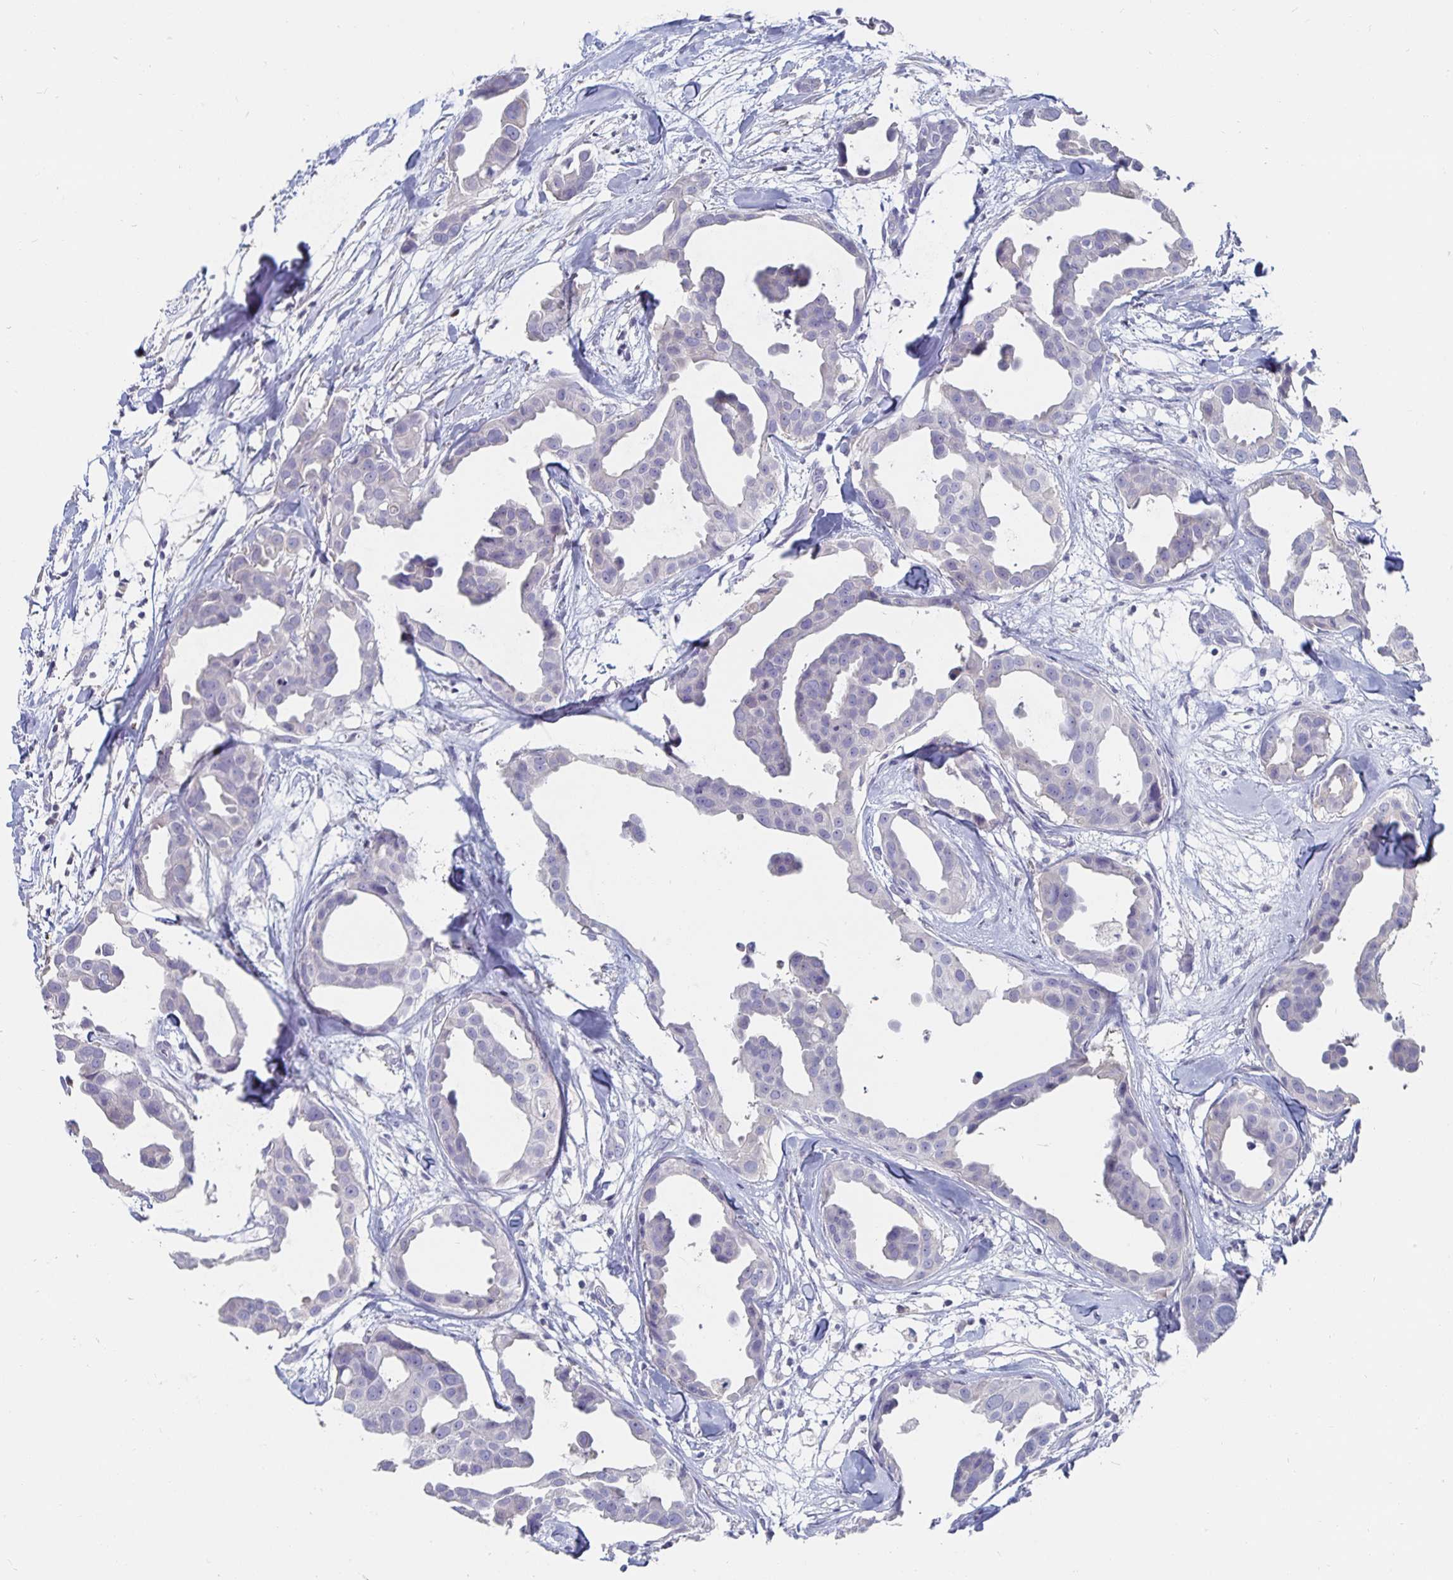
{"staining": {"intensity": "negative", "quantity": "none", "location": "none"}, "tissue": "breast cancer", "cell_type": "Tumor cells", "image_type": "cancer", "snomed": [{"axis": "morphology", "description": "Duct carcinoma"}, {"axis": "topography", "description": "Breast"}], "caption": "Human invasive ductal carcinoma (breast) stained for a protein using immunohistochemistry exhibits no positivity in tumor cells.", "gene": "CFAP69", "patient": {"sex": "female", "age": 38}}